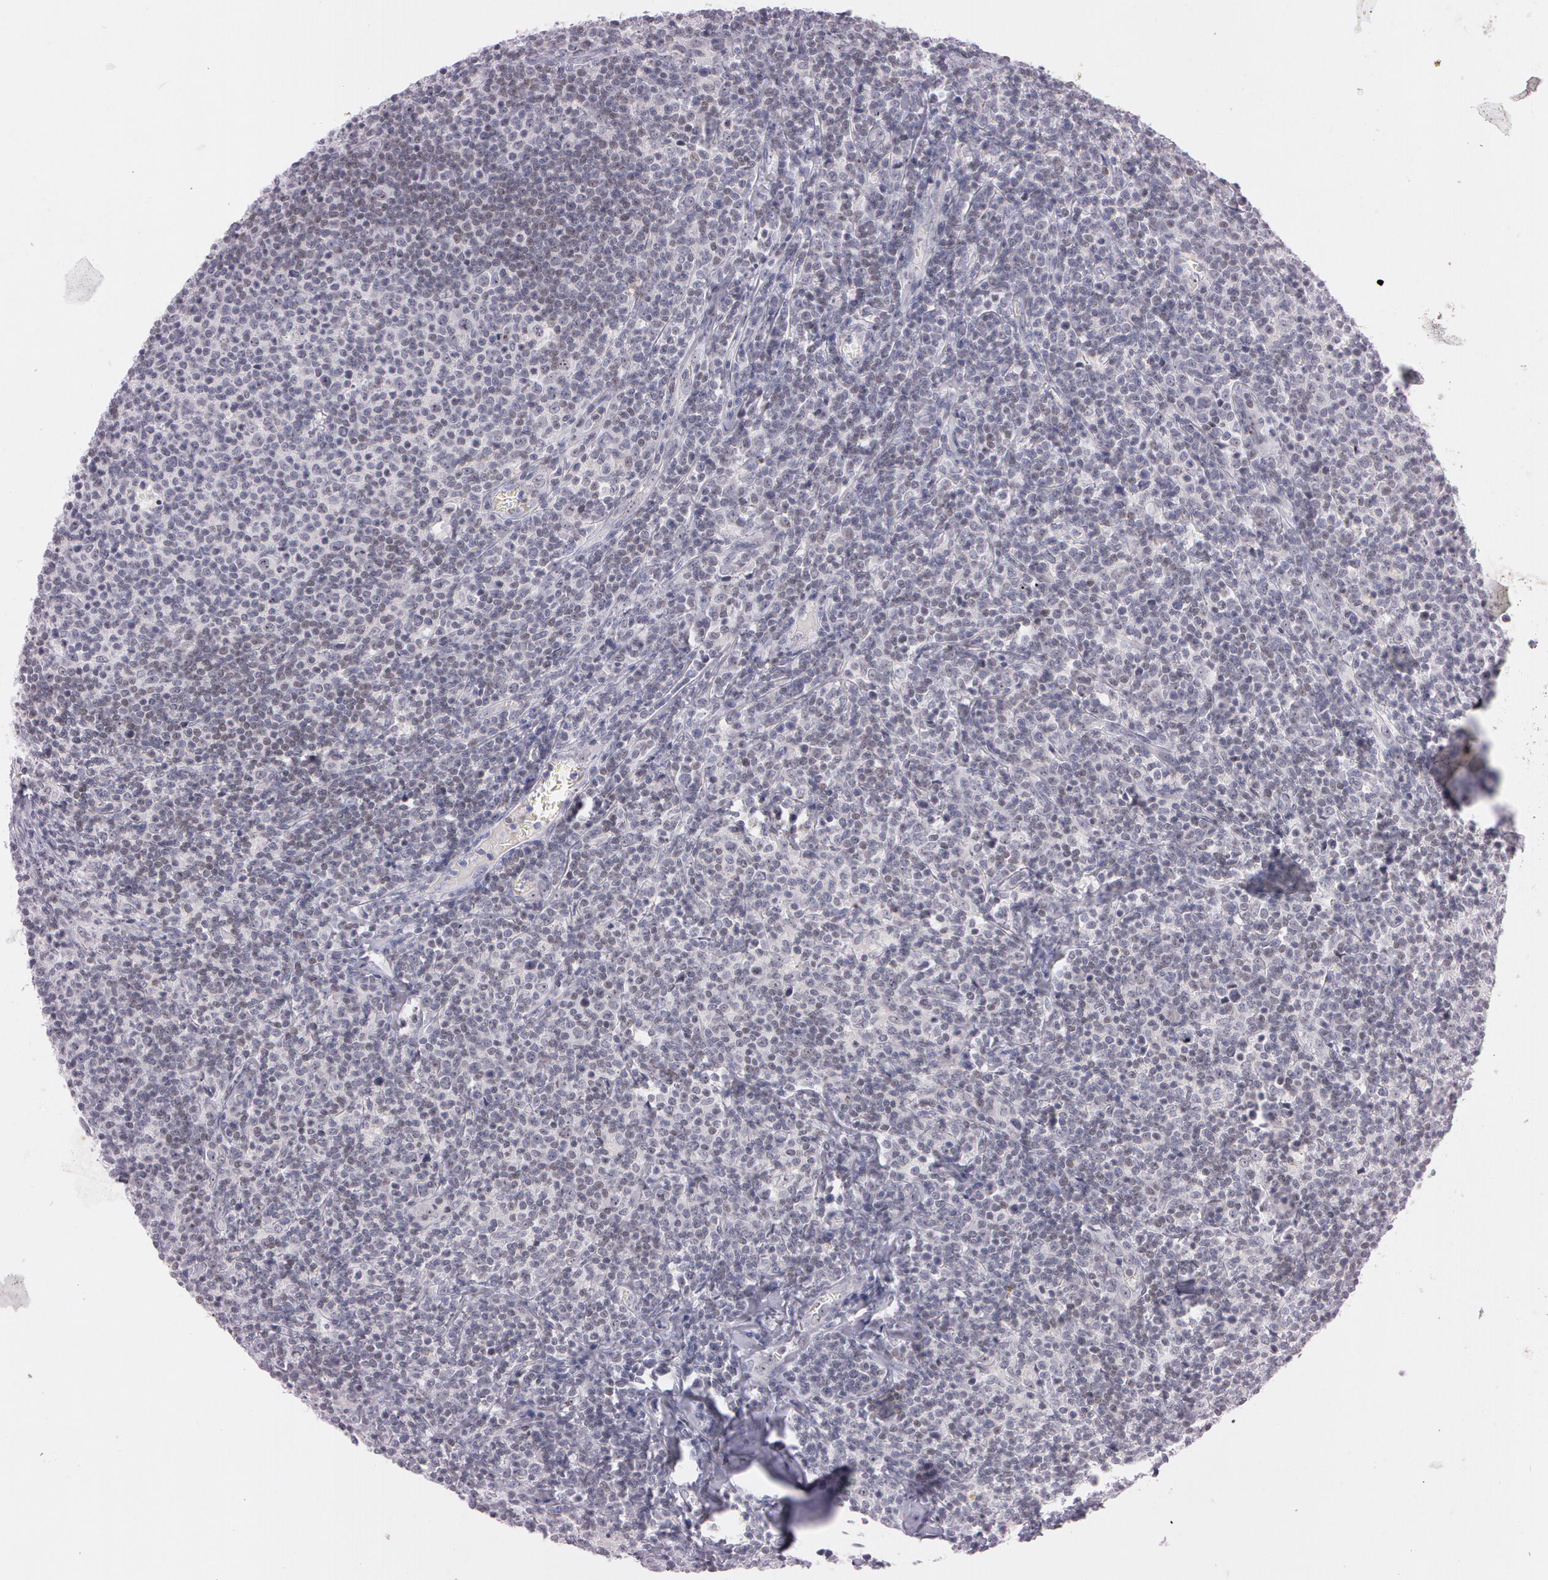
{"staining": {"intensity": "negative", "quantity": "none", "location": "none"}, "tissue": "lymphoma", "cell_type": "Tumor cells", "image_type": "cancer", "snomed": [{"axis": "morphology", "description": "Malignant lymphoma, non-Hodgkin's type, Low grade"}, {"axis": "topography", "description": "Lymph node"}], "caption": "The immunohistochemistry (IHC) histopathology image has no significant positivity in tumor cells of low-grade malignant lymphoma, non-Hodgkin's type tissue.", "gene": "FBL", "patient": {"sex": "male", "age": 74}}